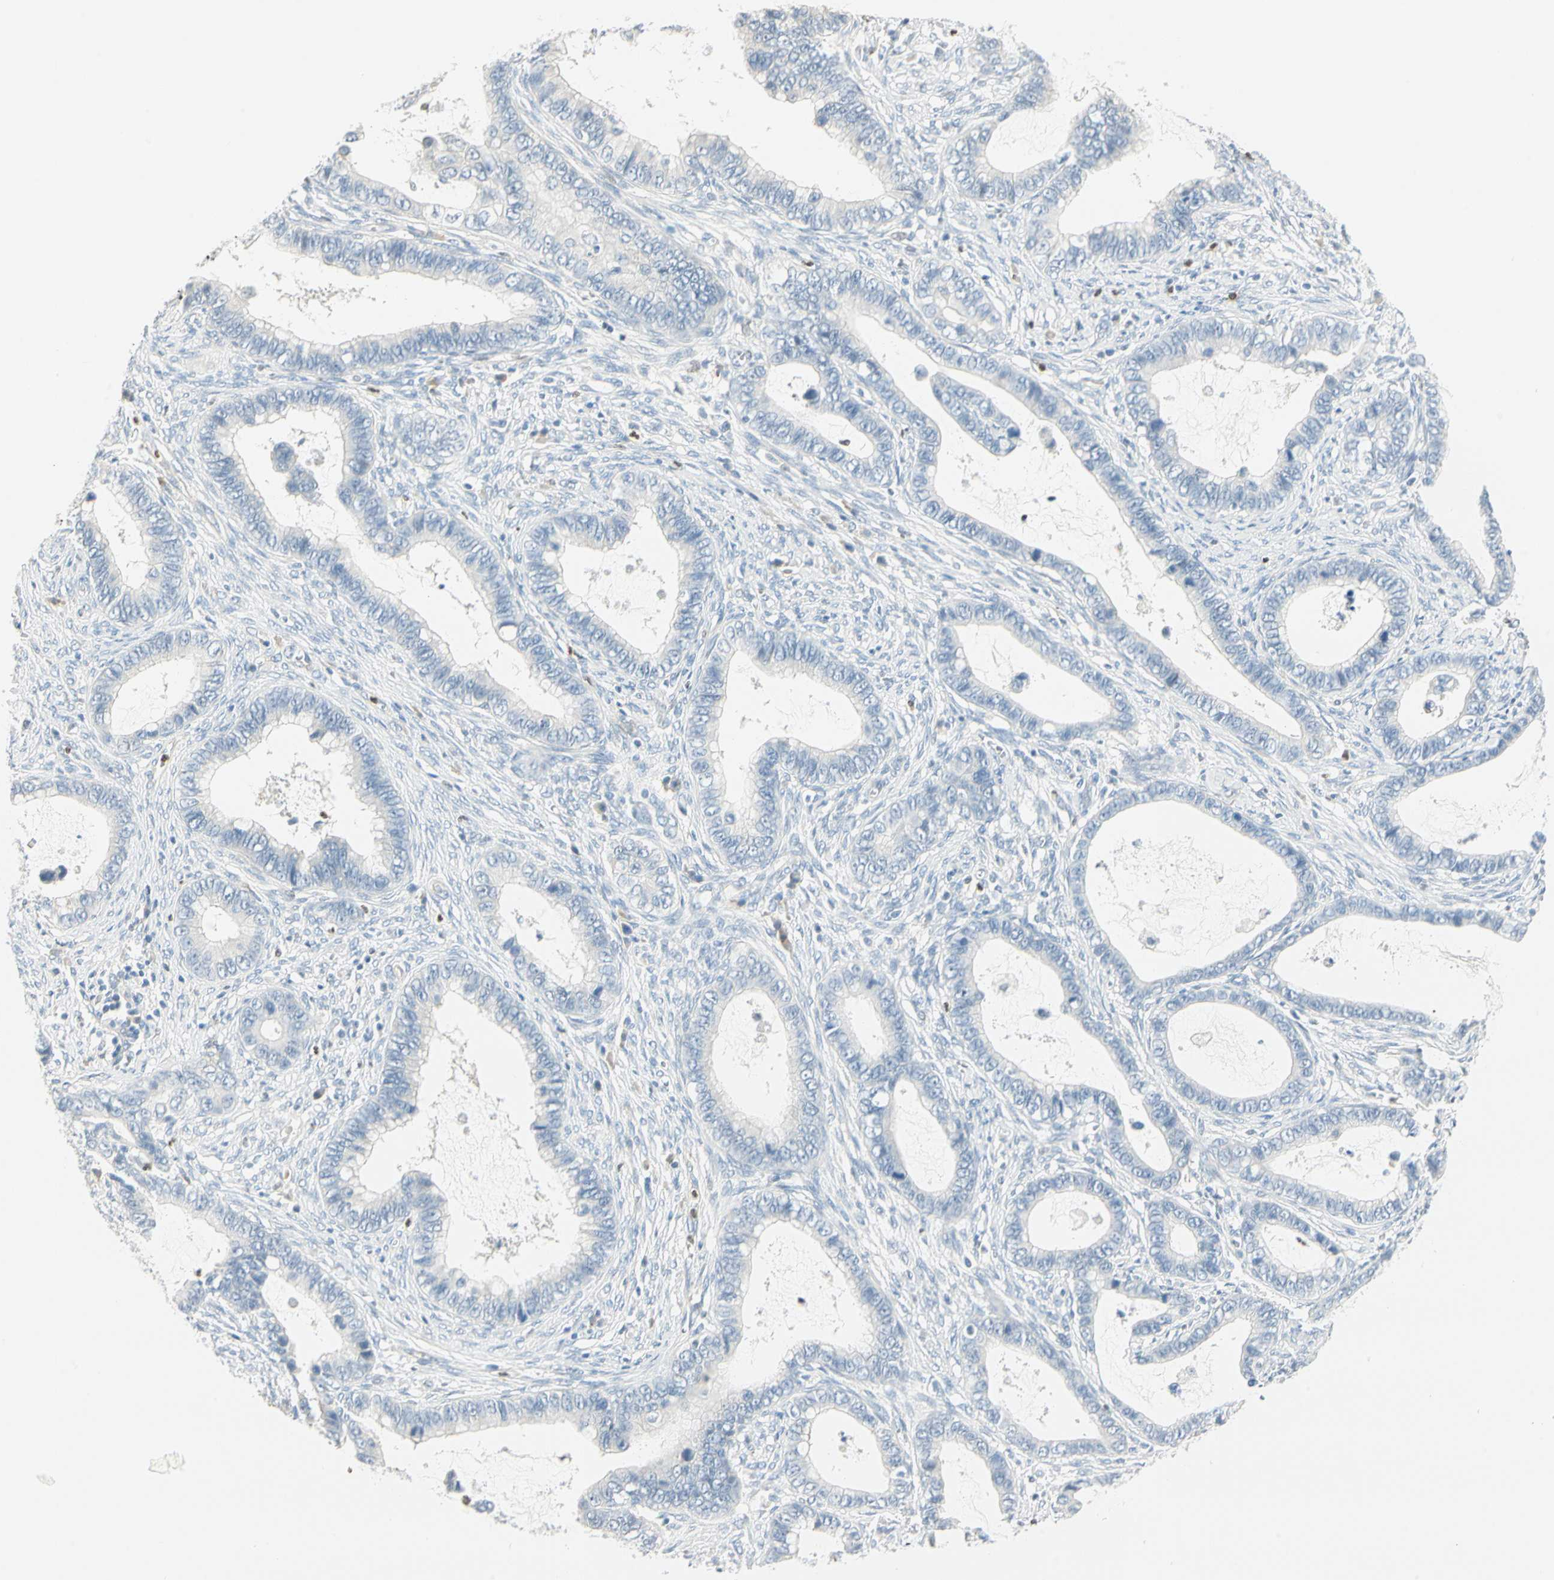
{"staining": {"intensity": "negative", "quantity": "none", "location": "none"}, "tissue": "cervical cancer", "cell_type": "Tumor cells", "image_type": "cancer", "snomed": [{"axis": "morphology", "description": "Adenocarcinoma, NOS"}, {"axis": "topography", "description": "Cervix"}], "caption": "A histopathology image of cervical cancer stained for a protein displays no brown staining in tumor cells.", "gene": "MLLT10", "patient": {"sex": "female", "age": 44}}